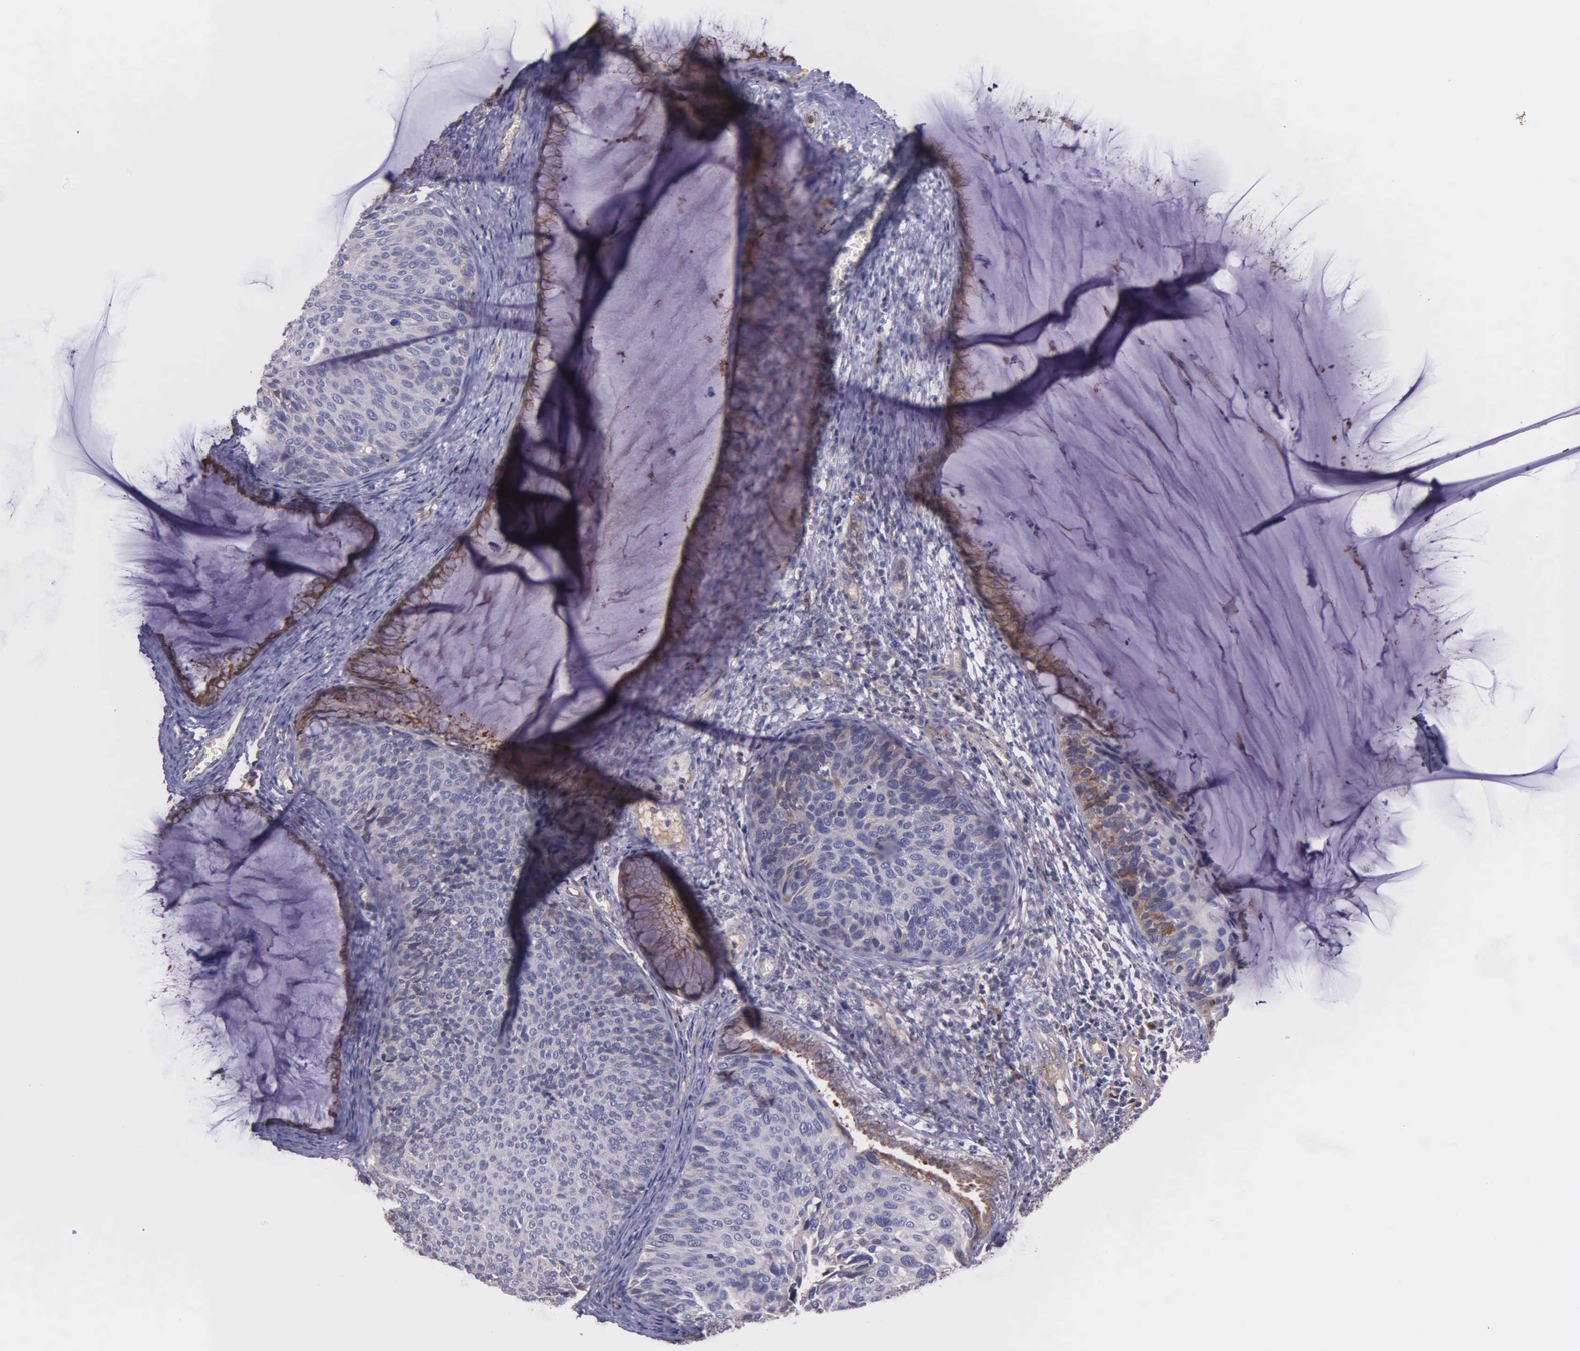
{"staining": {"intensity": "weak", "quantity": "<25%", "location": "cytoplasmic/membranous"}, "tissue": "cervical cancer", "cell_type": "Tumor cells", "image_type": "cancer", "snomed": [{"axis": "morphology", "description": "Squamous cell carcinoma, NOS"}, {"axis": "topography", "description": "Cervix"}], "caption": "High power microscopy image of an immunohistochemistry (IHC) photomicrograph of cervical cancer, revealing no significant staining in tumor cells. Brightfield microscopy of IHC stained with DAB (3,3'-diaminobenzidine) (brown) and hematoxylin (blue), captured at high magnification.", "gene": "ZC3H12B", "patient": {"sex": "female", "age": 36}}